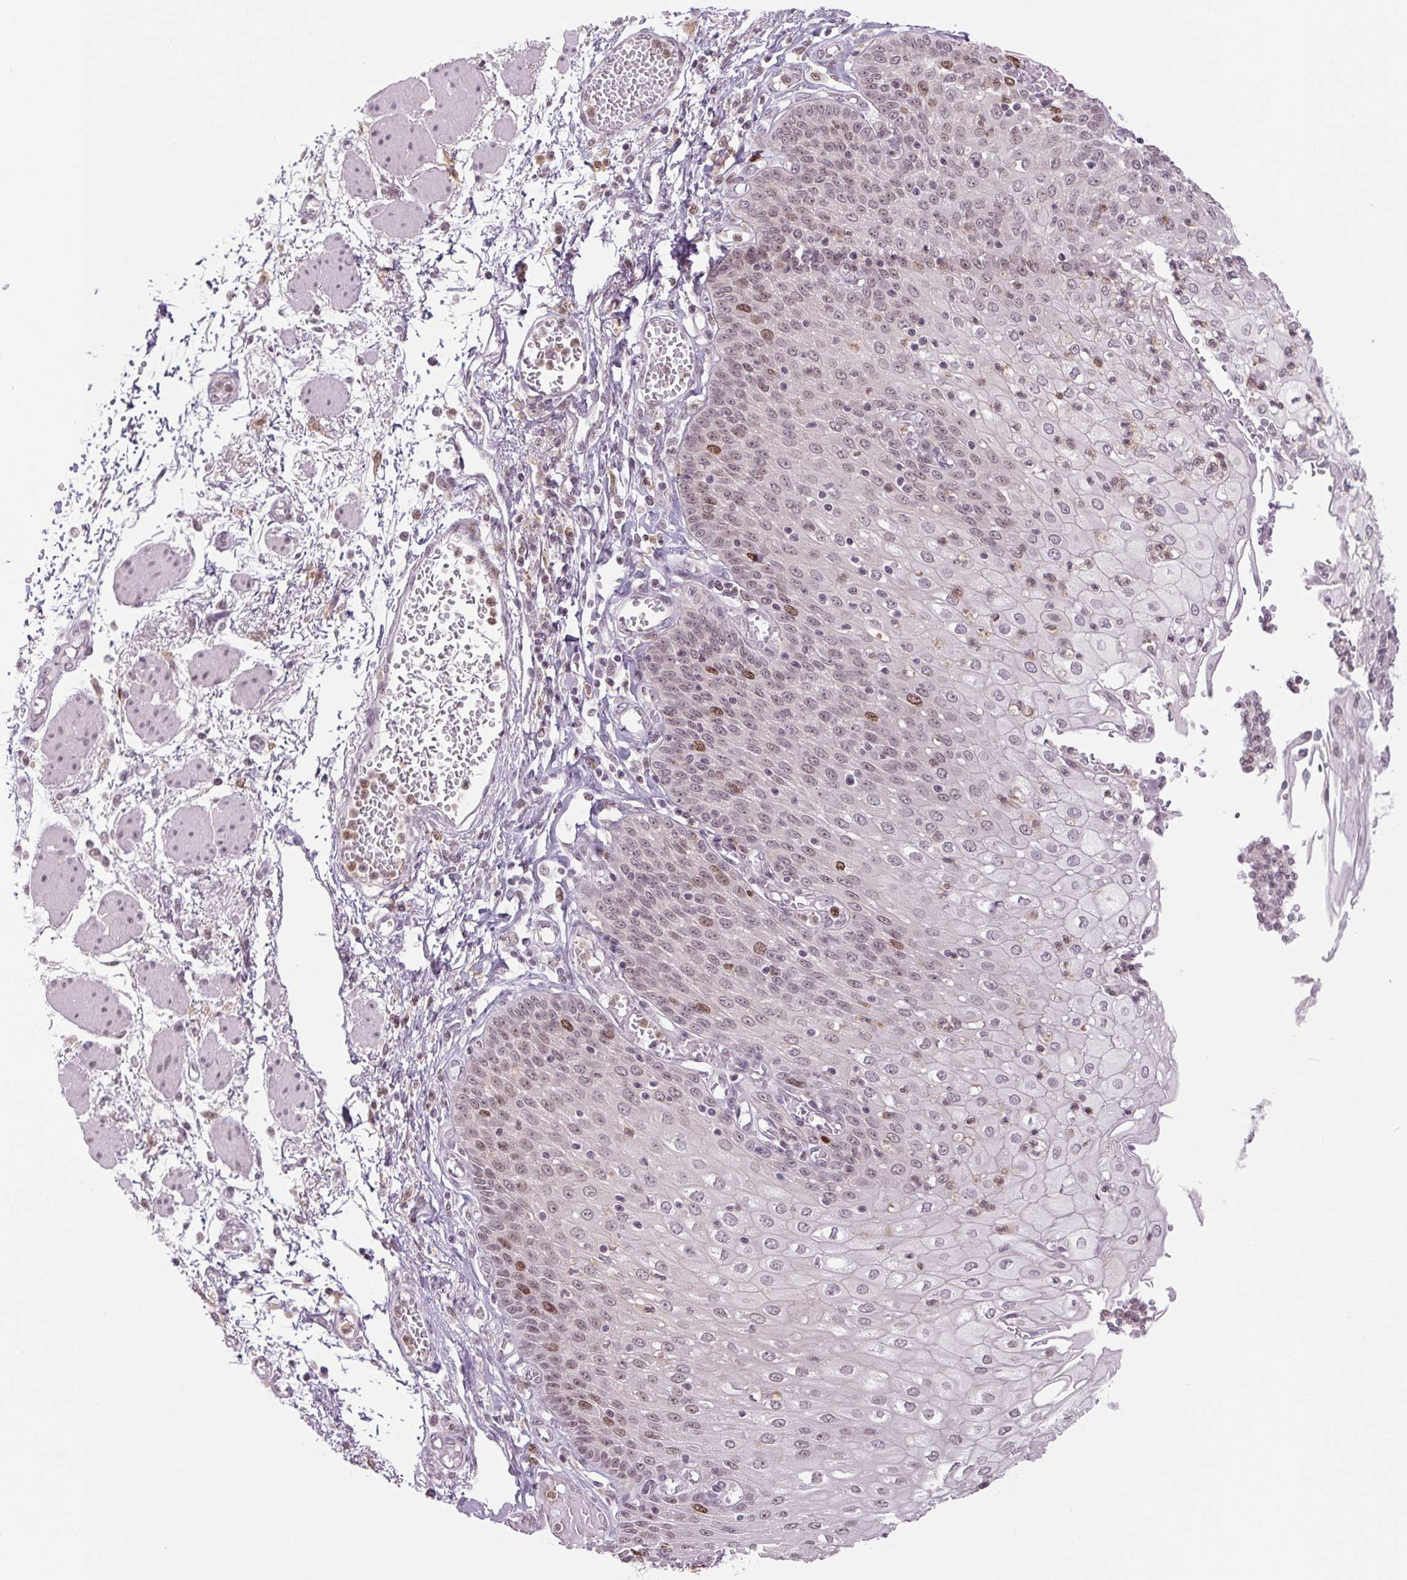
{"staining": {"intensity": "strong", "quantity": "<25%", "location": "nuclear"}, "tissue": "esophagus", "cell_type": "Squamous epithelial cells", "image_type": "normal", "snomed": [{"axis": "morphology", "description": "Normal tissue, NOS"}, {"axis": "morphology", "description": "Adenocarcinoma, NOS"}, {"axis": "topography", "description": "Esophagus"}], "caption": "Human esophagus stained with a brown dye reveals strong nuclear positive positivity in about <25% of squamous epithelial cells.", "gene": "SMIM6", "patient": {"sex": "male", "age": 81}}